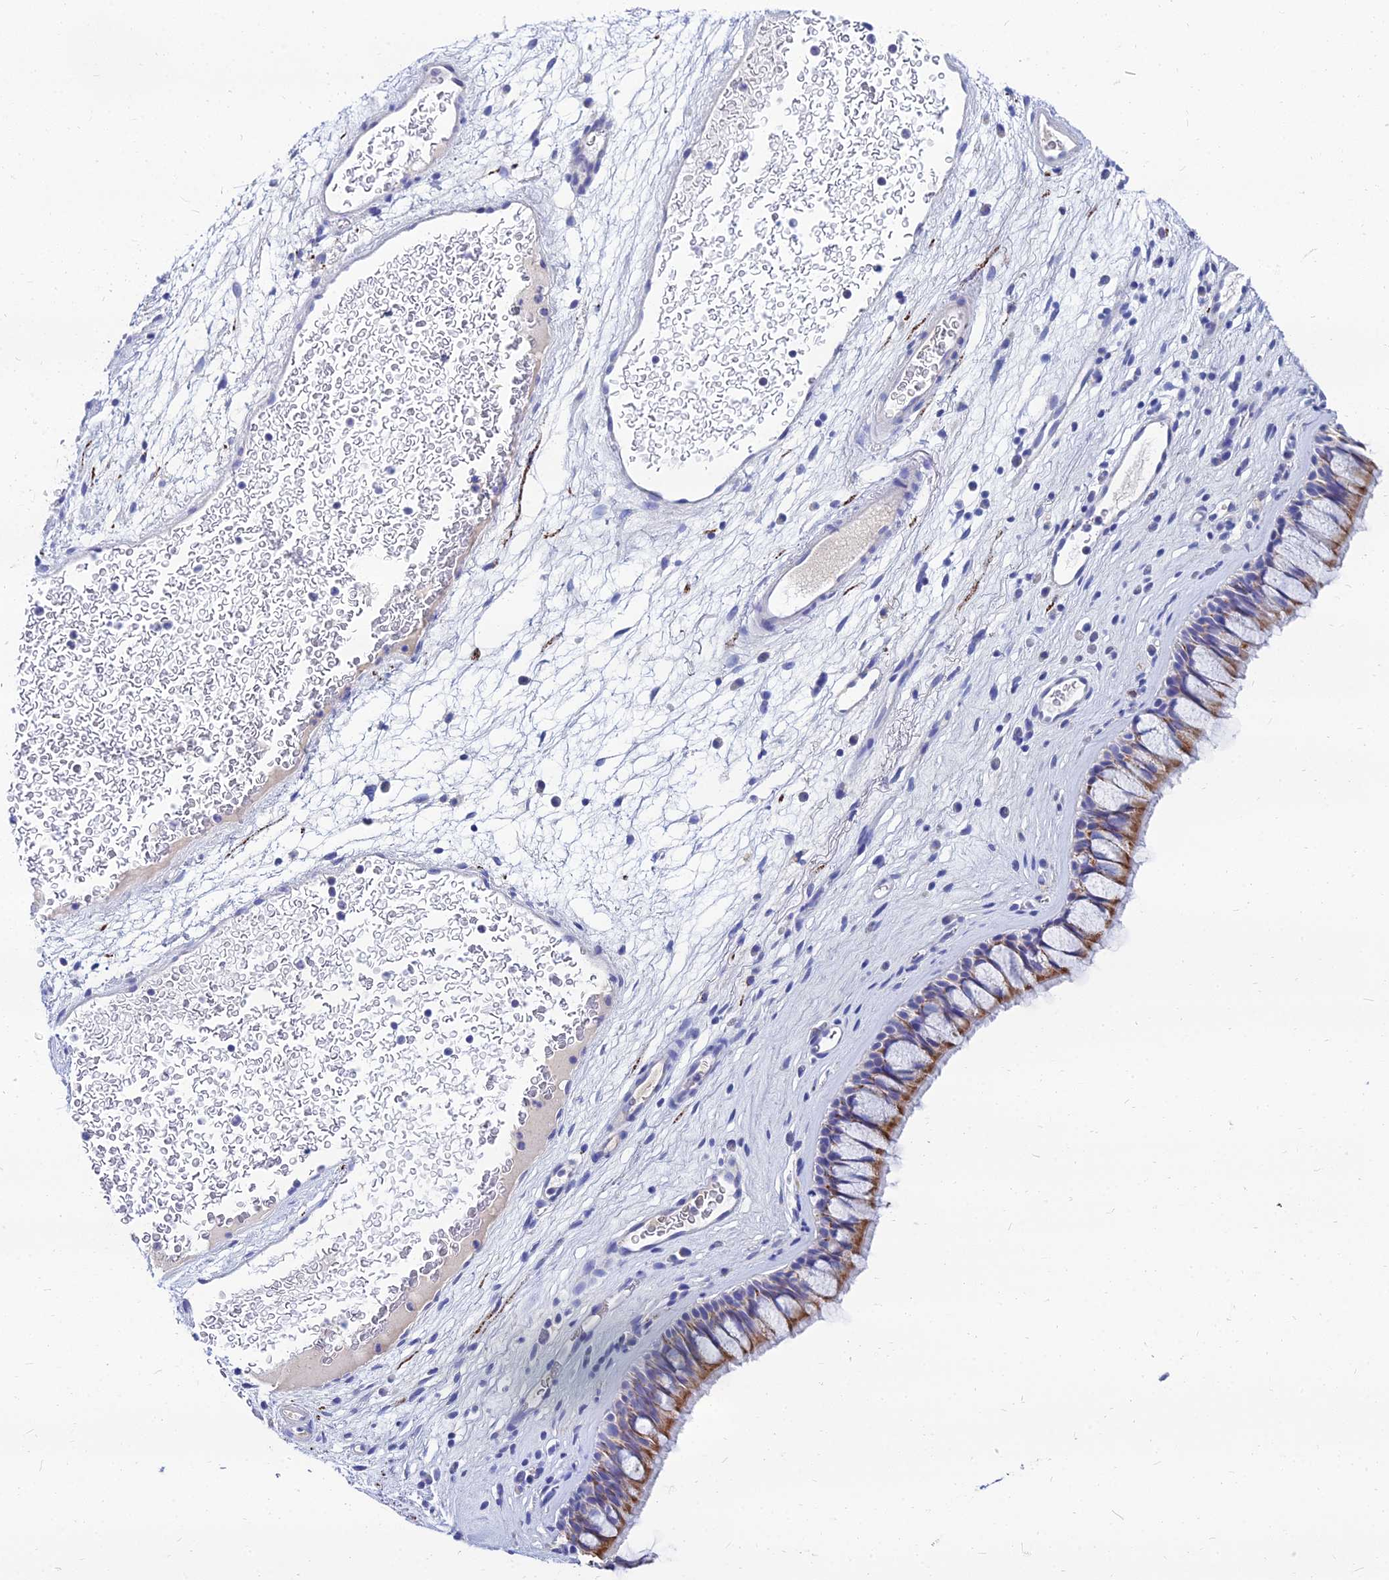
{"staining": {"intensity": "moderate", "quantity": "25%-75%", "location": "cytoplasmic/membranous"}, "tissue": "nasopharynx", "cell_type": "Respiratory epithelial cells", "image_type": "normal", "snomed": [{"axis": "morphology", "description": "Normal tissue, NOS"}, {"axis": "morphology", "description": "Inflammation, NOS"}, {"axis": "morphology", "description": "Malignant melanoma, Metastatic site"}, {"axis": "topography", "description": "Nasopharynx"}], "caption": "A medium amount of moderate cytoplasmic/membranous staining is present in approximately 25%-75% of respiratory epithelial cells in unremarkable nasopharynx.", "gene": "NPY", "patient": {"sex": "male", "age": 70}}